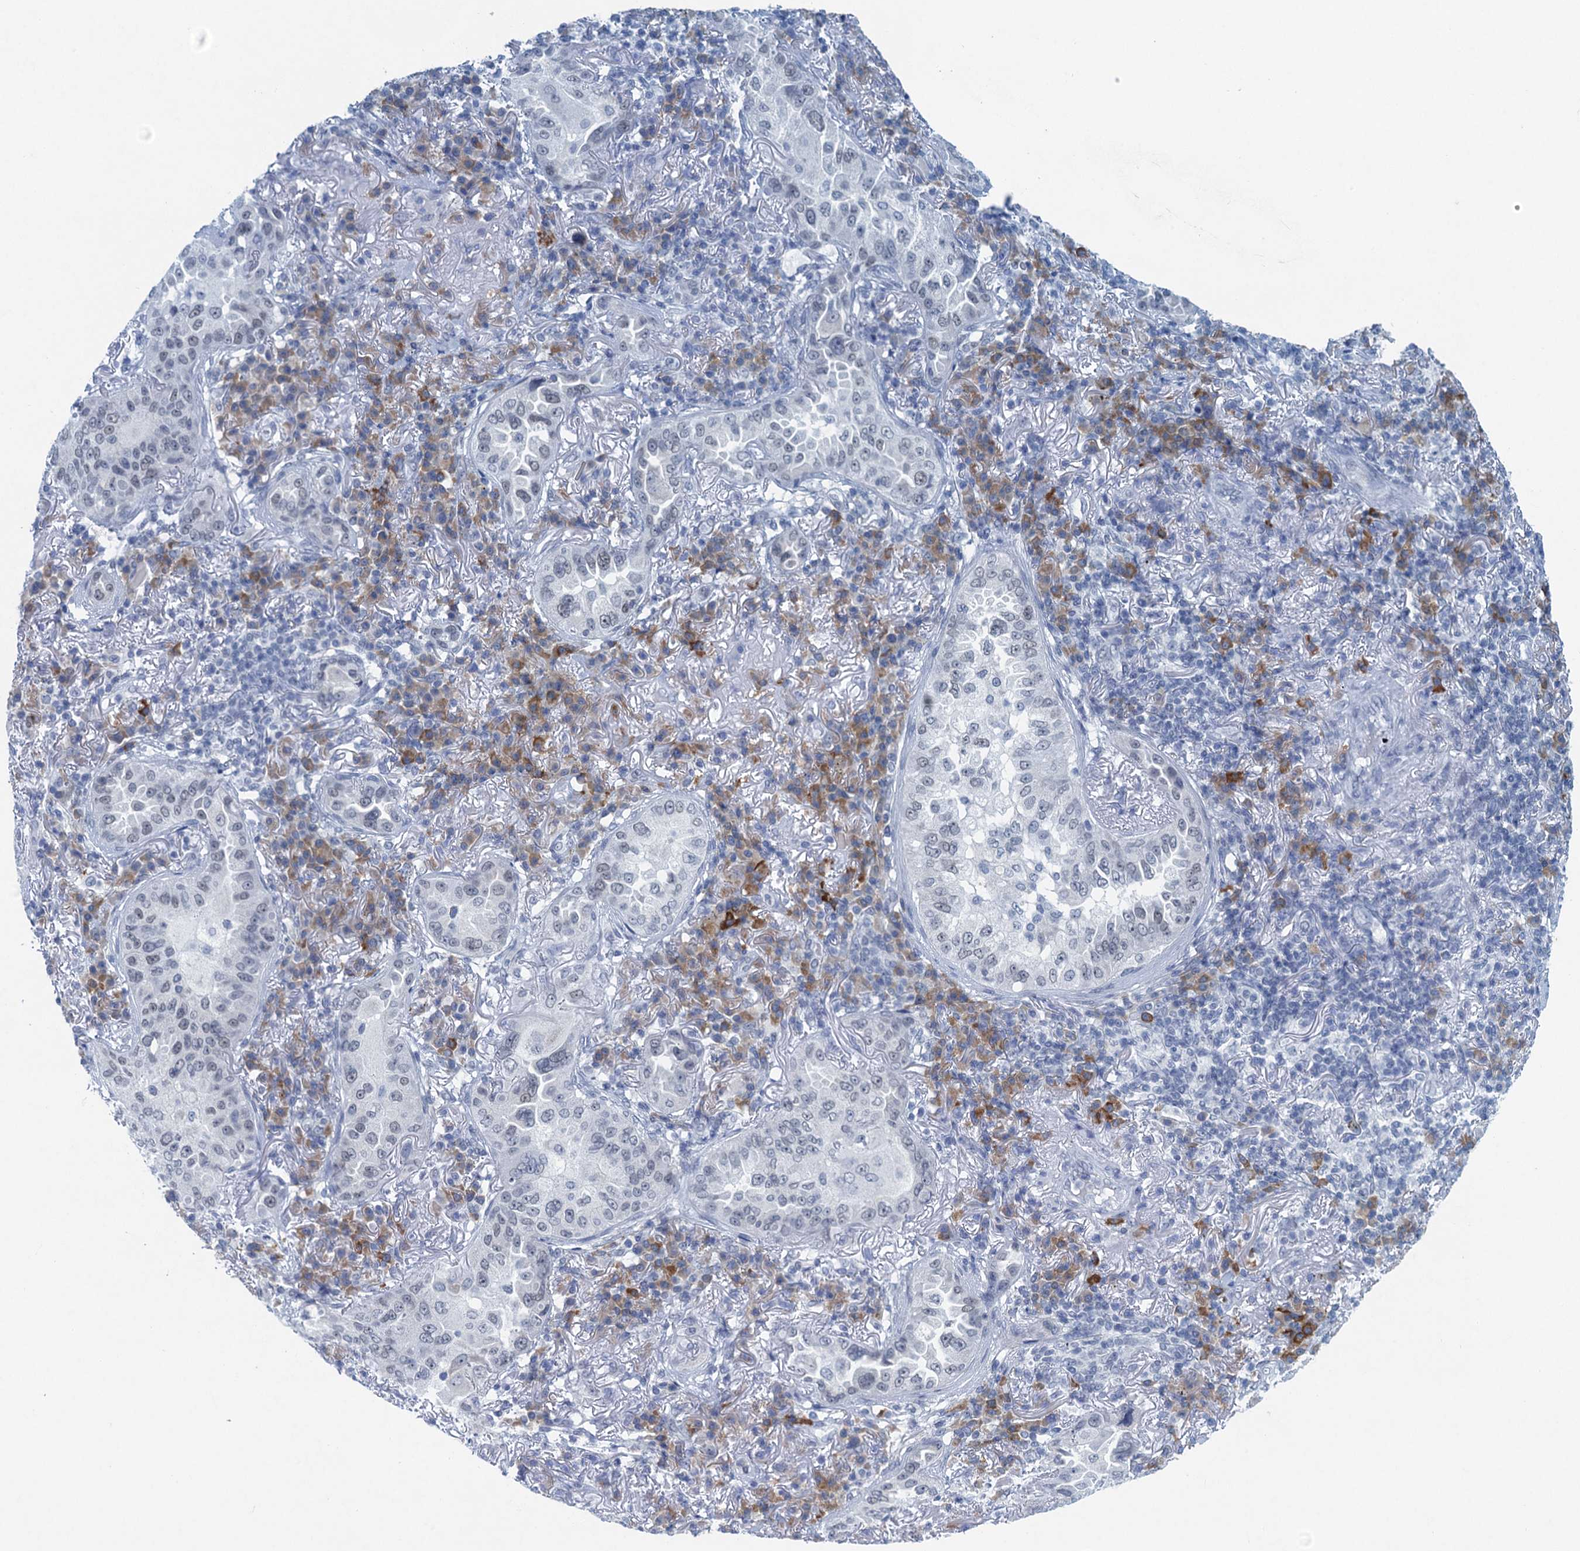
{"staining": {"intensity": "negative", "quantity": "none", "location": "none"}, "tissue": "lung cancer", "cell_type": "Tumor cells", "image_type": "cancer", "snomed": [{"axis": "morphology", "description": "Adenocarcinoma, NOS"}, {"axis": "topography", "description": "Lung"}], "caption": "This is a photomicrograph of immunohistochemistry (IHC) staining of adenocarcinoma (lung), which shows no positivity in tumor cells. (DAB (3,3'-diaminobenzidine) IHC visualized using brightfield microscopy, high magnification).", "gene": "HAPSTR1", "patient": {"sex": "female", "age": 69}}